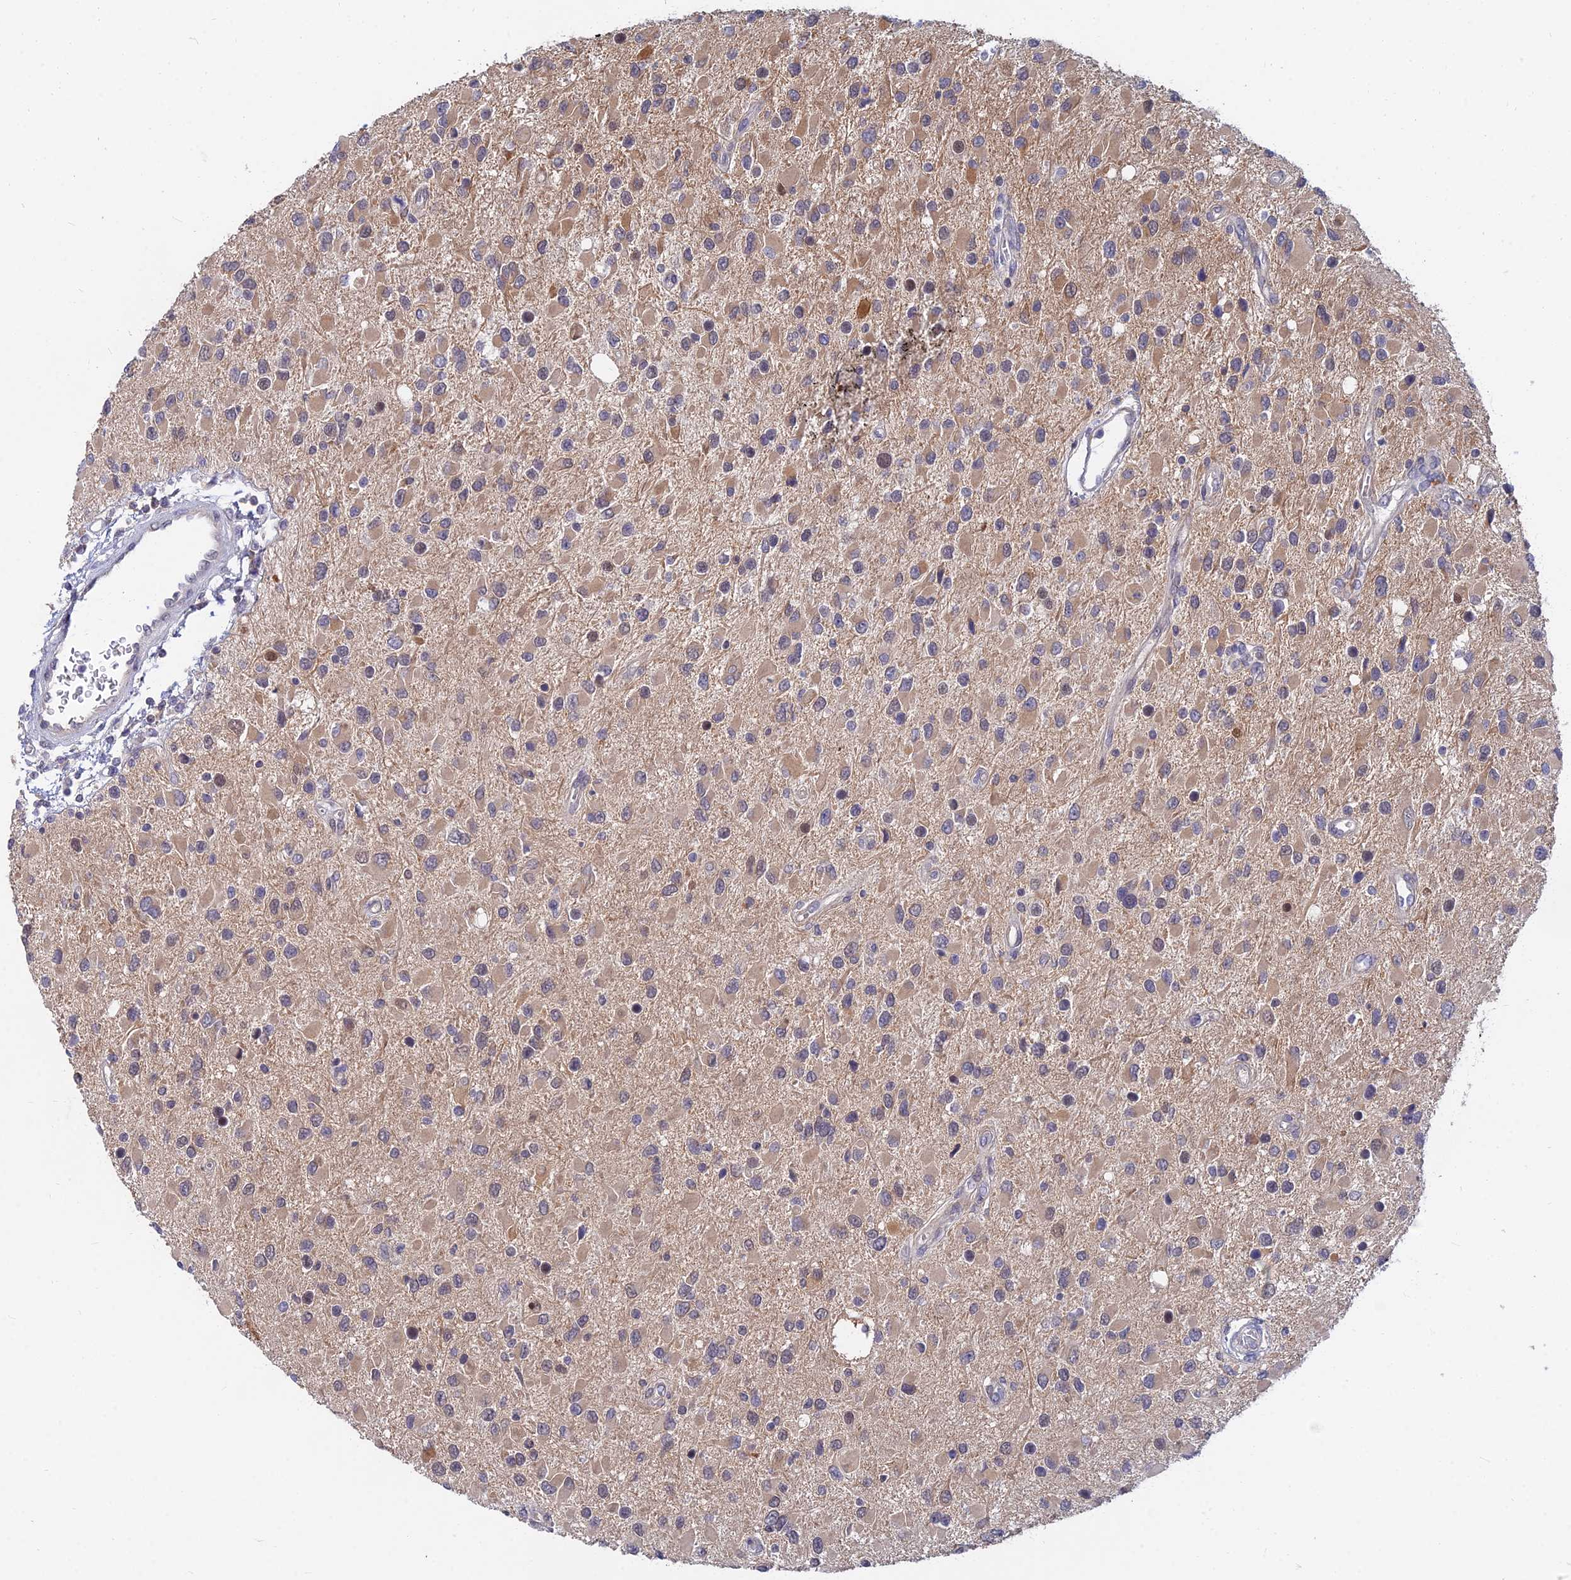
{"staining": {"intensity": "weak", "quantity": "25%-75%", "location": "cytoplasmic/membranous"}, "tissue": "glioma", "cell_type": "Tumor cells", "image_type": "cancer", "snomed": [{"axis": "morphology", "description": "Glioma, malignant, High grade"}, {"axis": "topography", "description": "Brain"}], "caption": "This is a photomicrograph of immunohistochemistry staining of glioma, which shows weak positivity in the cytoplasmic/membranous of tumor cells.", "gene": "B3GALT4", "patient": {"sex": "male", "age": 53}}